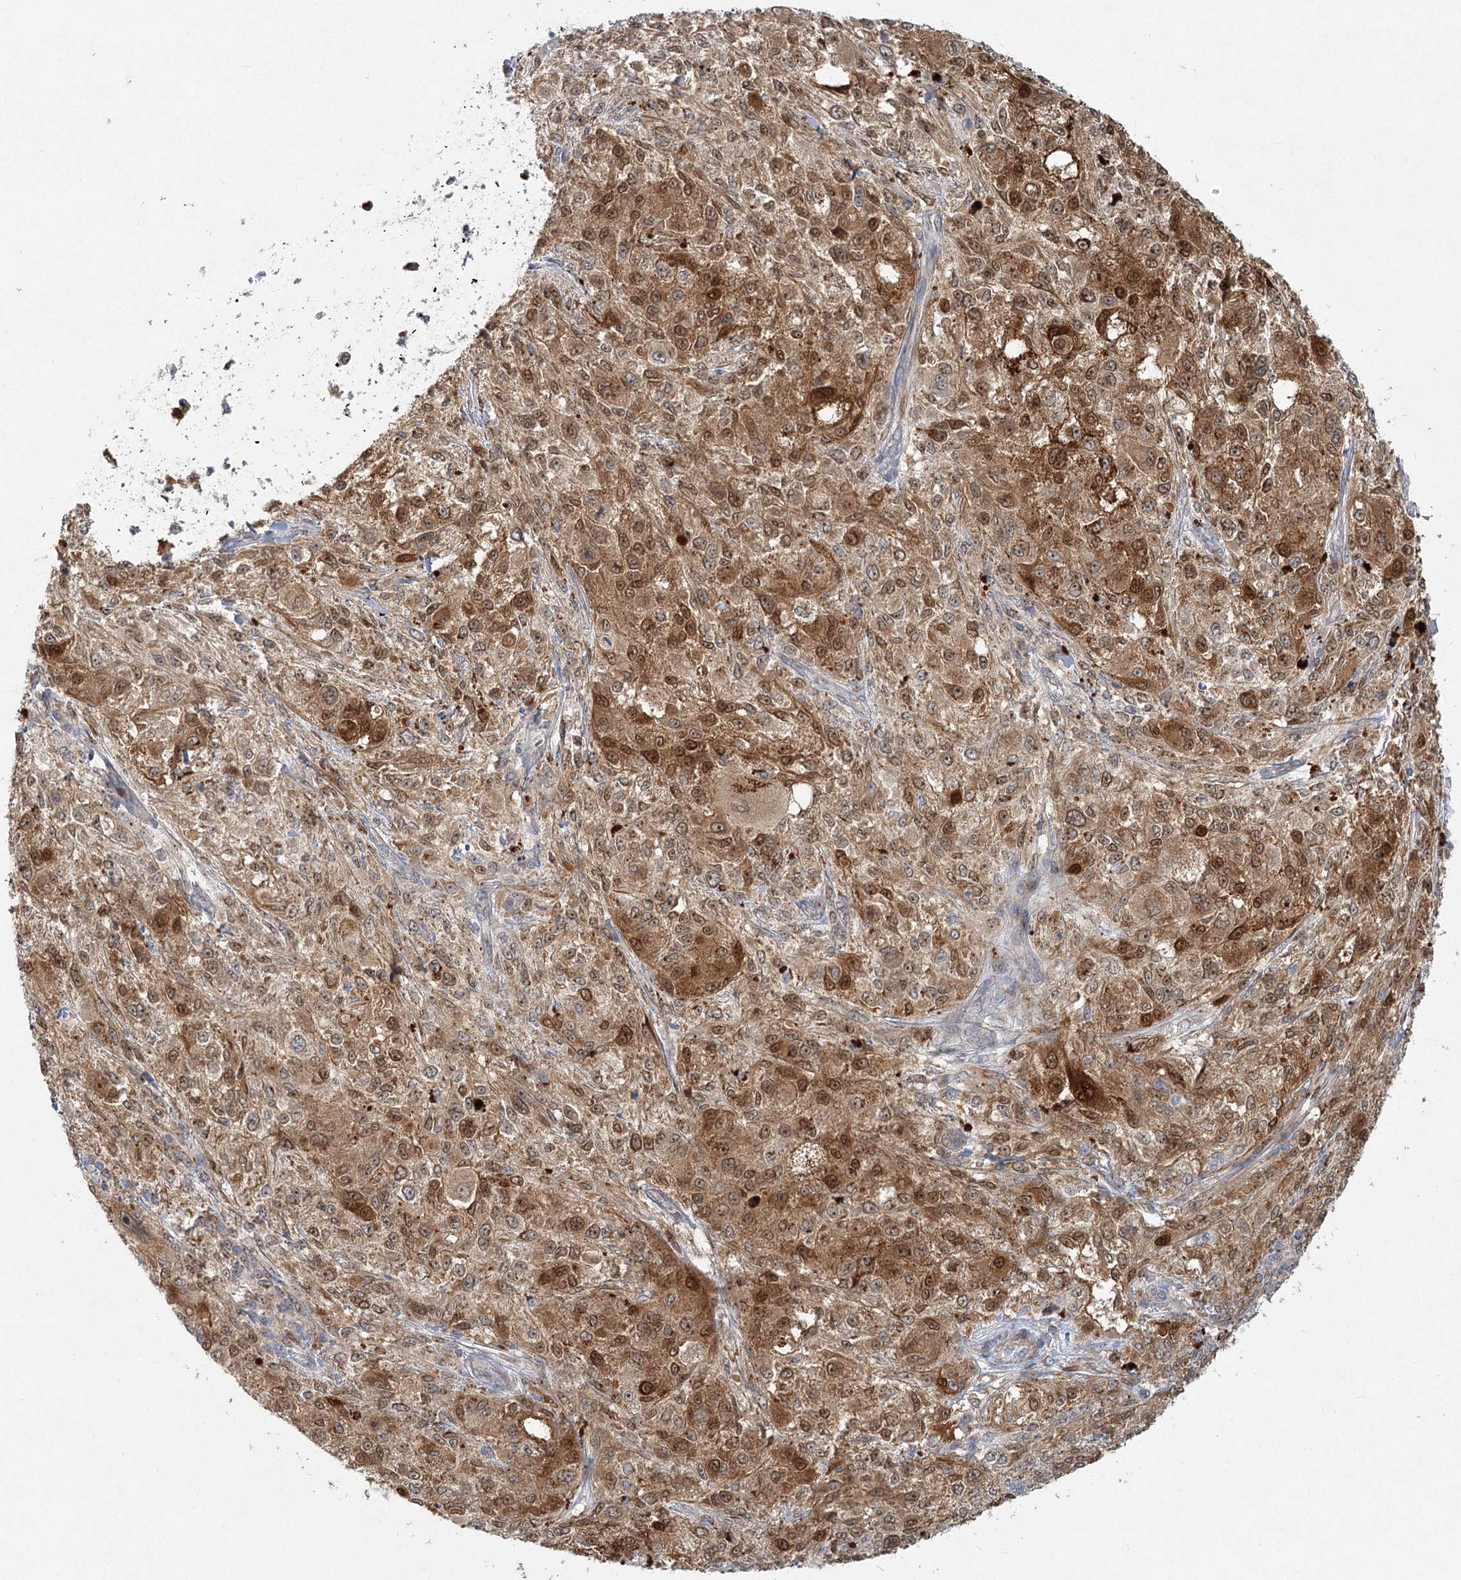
{"staining": {"intensity": "moderate", "quantity": ">75%", "location": "cytoplasmic/membranous,nuclear"}, "tissue": "melanoma", "cell_type": "Tumor cells", "image_type": "cancer", "snomed": [{"axis": "morphology", "description": "Necrosis, NOS"}, {"axis": "morphology", "description": "Malignant melanoma, NOS"}, {"axis": "topography", "description": "Skin"}], "caption": "Malignant melanoma was stained to show a protein in brown. There is medium levels of moderate cytoplasmic/membranous and nuclear staining in approximately >75% of tumor cells.", "gene": "LRP2BP", "patient": {"sex": "female", "age": 87}}